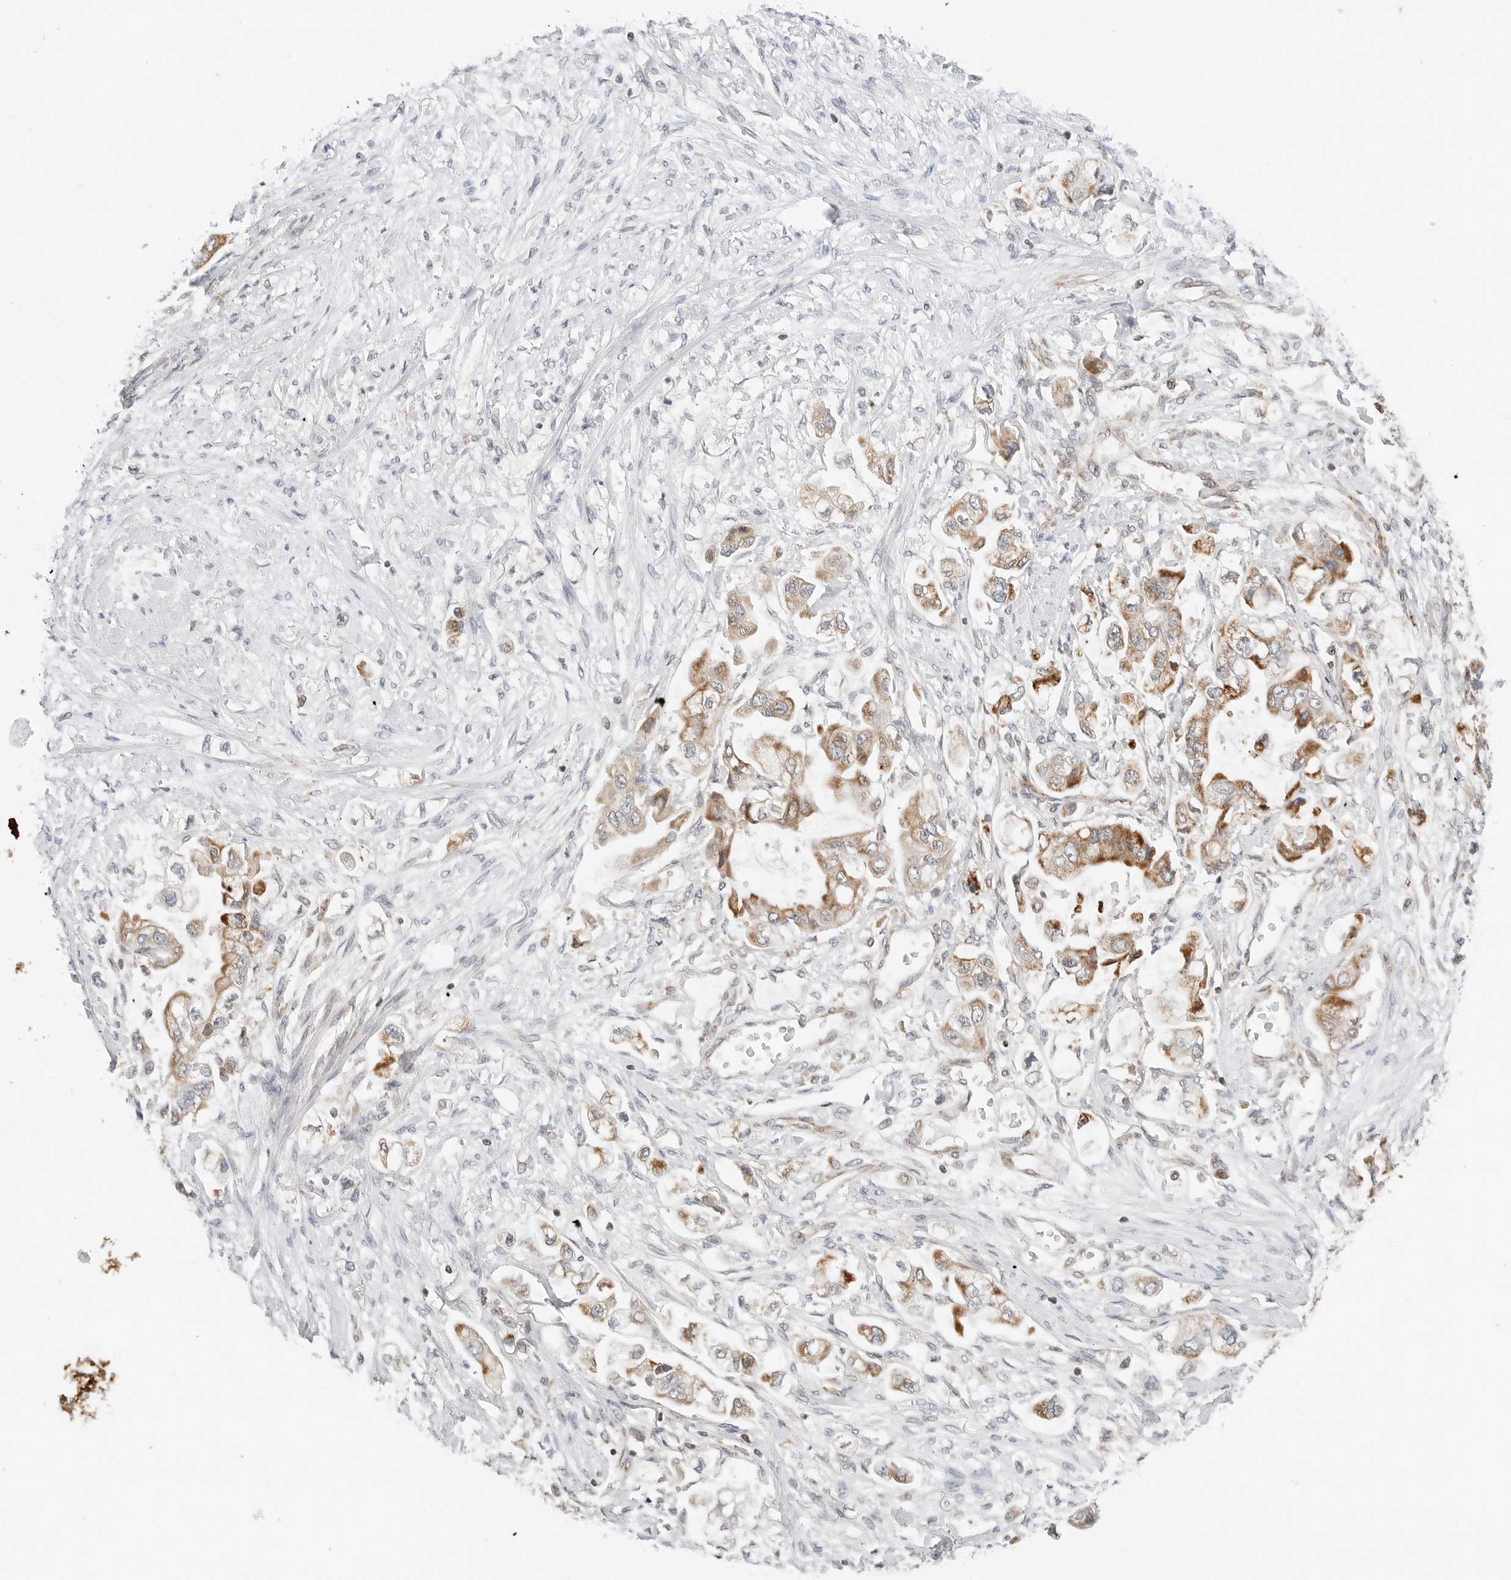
{"staining": {"intensity": "moderate", "quantity": ">75%", "location": "cytoplasmic/membranous"}, "tissue": "stomach cancer", "cell_type": "Tumor cells", "image_type": "cancer", "snomed": [{"axis": "morphology", "description": "Adenocarcinoma, NOS"}, {"axis": "topography", "description": "Stomach"}], "caption": "Tumor cells reveal medium levels of moderate cytoplasmic/membranous positivity in about >75% of cells in human stomach adenocarcinoma.", "gene": "DYRK4", "patient": {"sex": "male", "age": 62}}